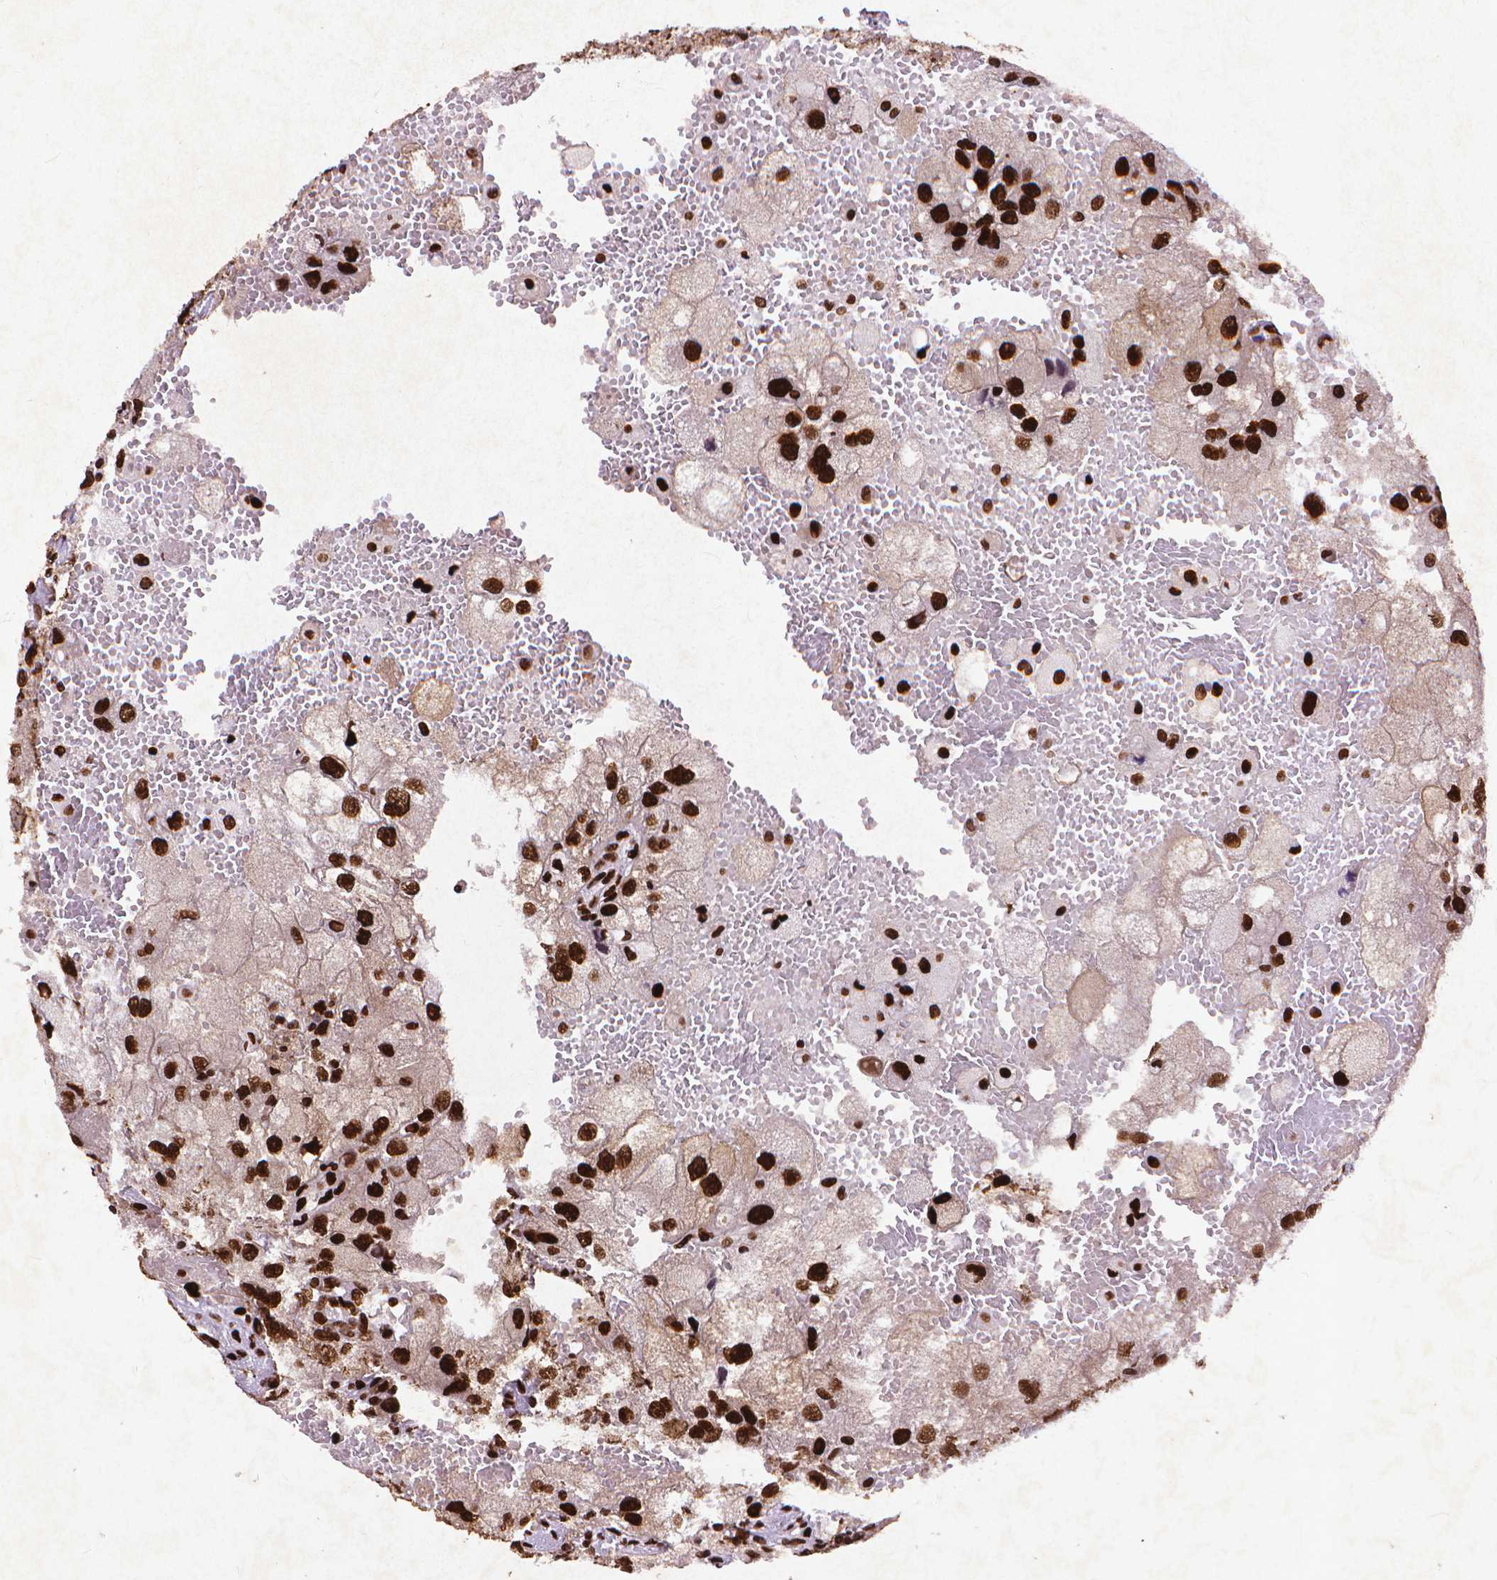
{"staining": {"intensity": "strong", "quantity": ">75%", "location": "nuclear"}, "tissue": "renal cancer", "cell_type": "Tumor cells", "image_type": "cancer", "snomed": [{"axis": "morphology", "description": "Adenocarcinoma, NOS"}, {"axis": "topography", "description": "Kidney"}], "caption": "High-magnification brightfield microscopy of renal adenocarcinoma stained with DAB (brown) and counterstained with hematoxylin (blue). tumor cells exhibit strong nuclear expression is appreciated in about>75% of cells. Using DAB (brown) and hematoxylin (blue) stains, captured at high magnification using brightfield microscopy.", "gene": "CITED2", "patient": {"sex": "male", "age": 63}}